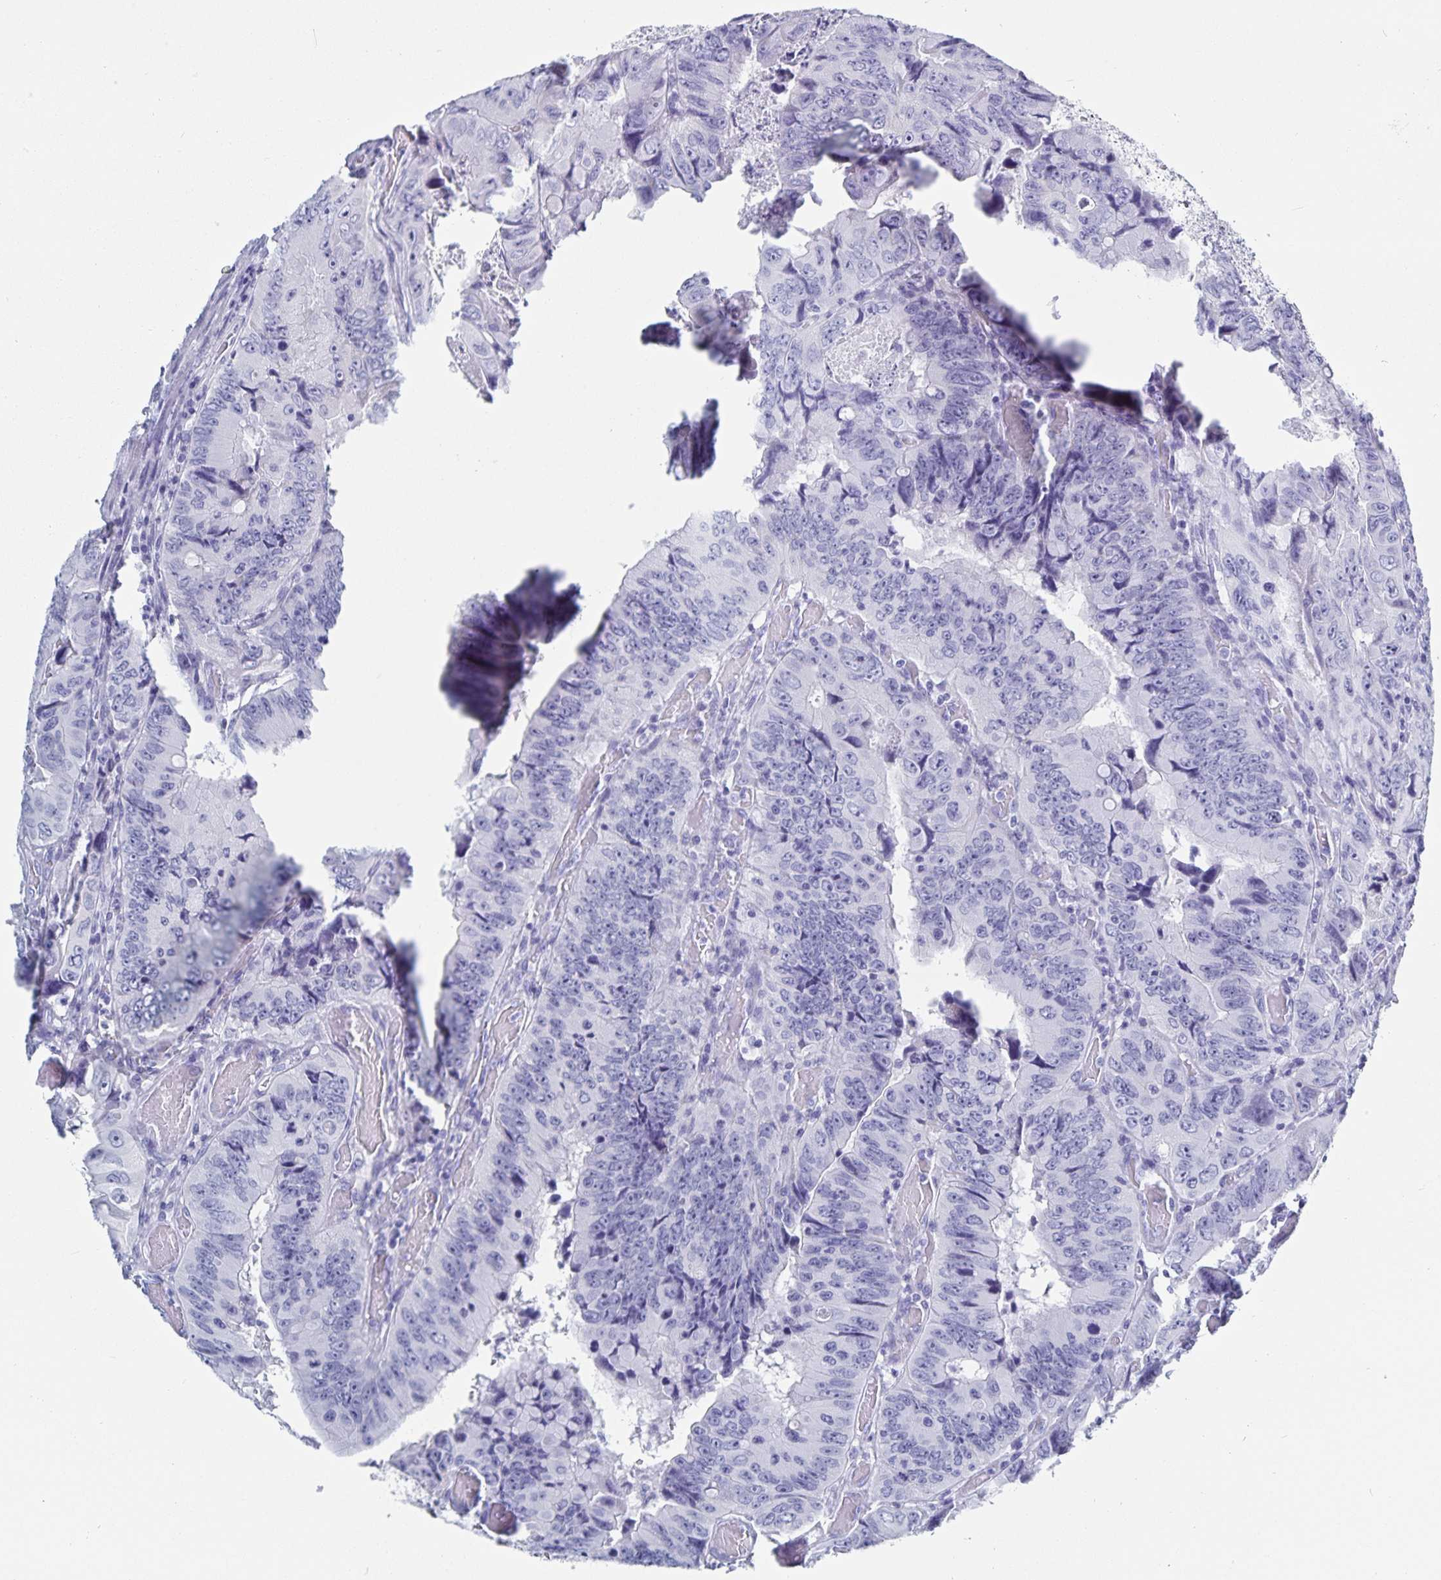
{"staining": {"intensity": "negative", "quantity": "none", "location": "none"}, "tissue": "colorectal cancer", "cell_type": "Tumor cells", "image_type": "cancer", "snomed": [{"axis": "morphology", "description": "Adenocarcinoma, NOS"}, {"axis": "topography", "description": "Colon"}], "caption": "Photomicrograph shows no significant protein positivity in tumor cells of colorectal adenocarcinoma. (Immunohistochemistry (ihc), brightfield microscopy, high magnification).", "gene": "C19orf73", "patient": {"sex": "female", "age": 84}}